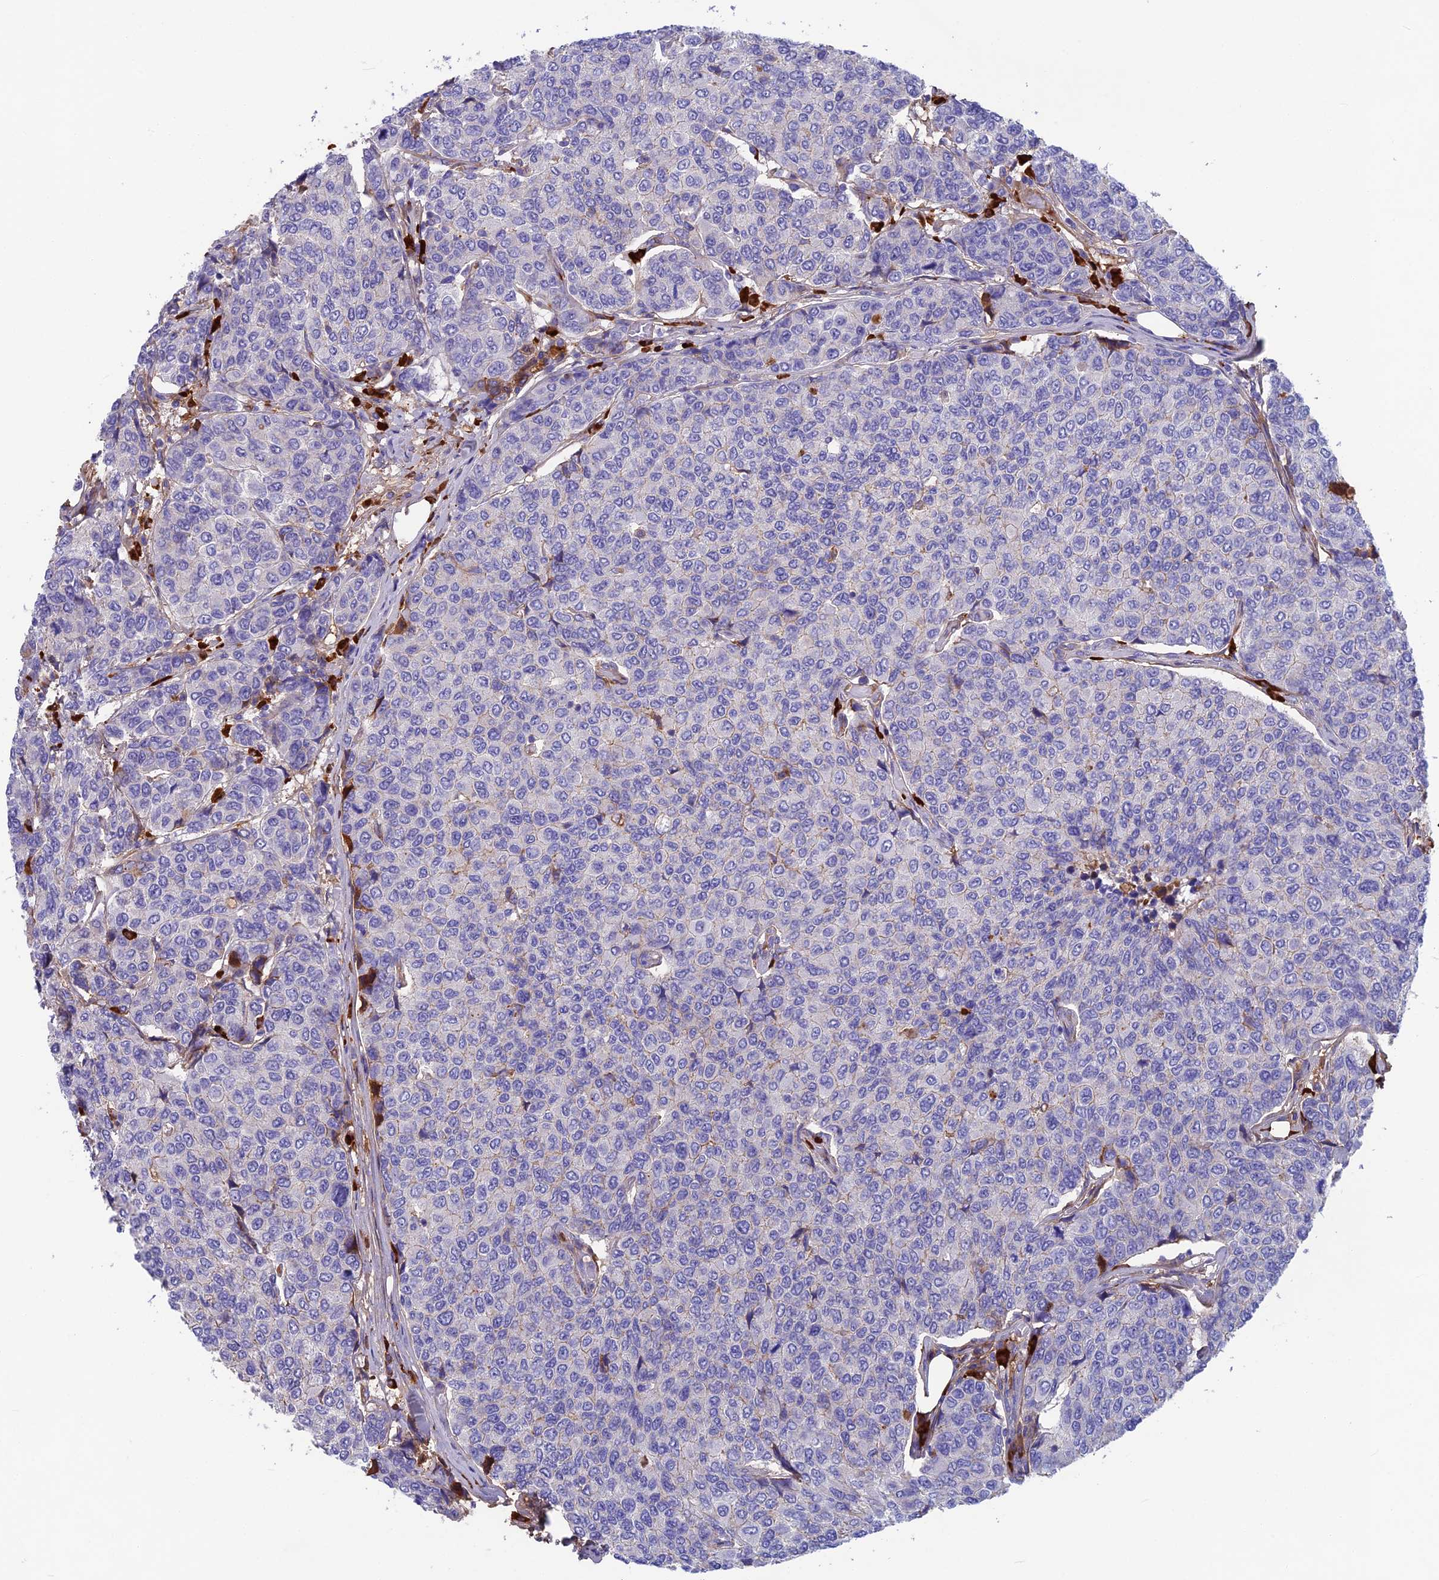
{"staining": {"intensity": "negative", "quantity": "none", "location": "none"}, "tissue": "breast cancer", "cell_type": "Tumor cells", "image_type": "cancer", "snomed": [{"axis": "morphology", "description": "Duct carcinoma"}, {"axis": "topography", "description": "Breast"}], "caption": "Tumor cells show no significant expression in infiltrating ductal carcinoma (breast).", "gene": "SNAP91", "patient": {"sex": "female", "age": 55}}